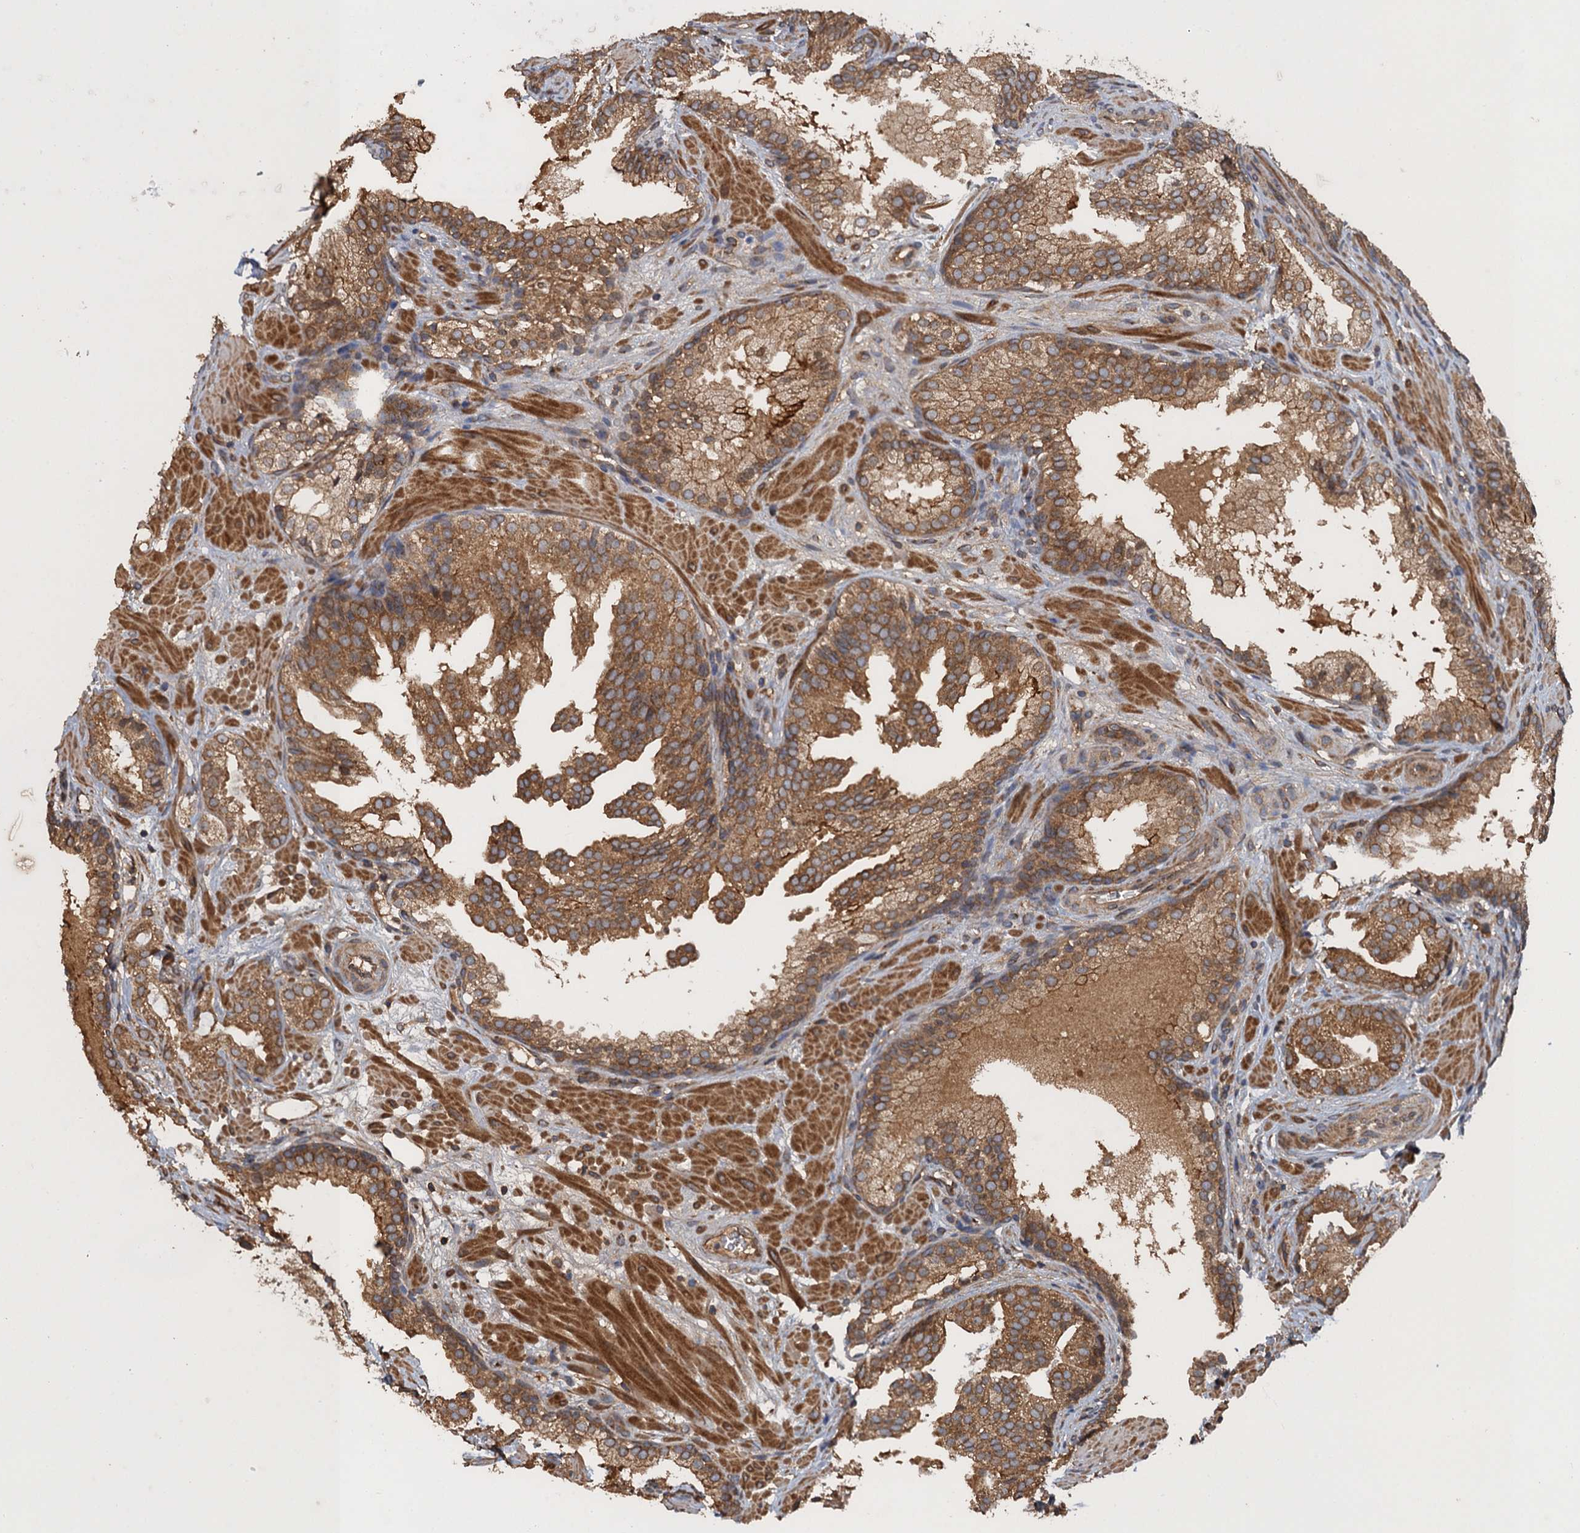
{"staining": {"intensity": "moderate", "quantity": ">75%", "location": "cytoplasmic/membranous"}, "tissue": "prostate cancer", "cell_type": "Tumor cells", "image_type": "cancer", "snomed": [{"axis": "morphology", "description": "Adenocarcinoma, High grade"}, {"axis": "topography", "description": "Prostate"}], "caption": "The immunohistochemical stain highlights moderate cytoplasmic/membranous positivity in tumor cells of prostate cancer tissue.", "gene": "GLE1", "patient": {"sex": "male", "age": 60}}